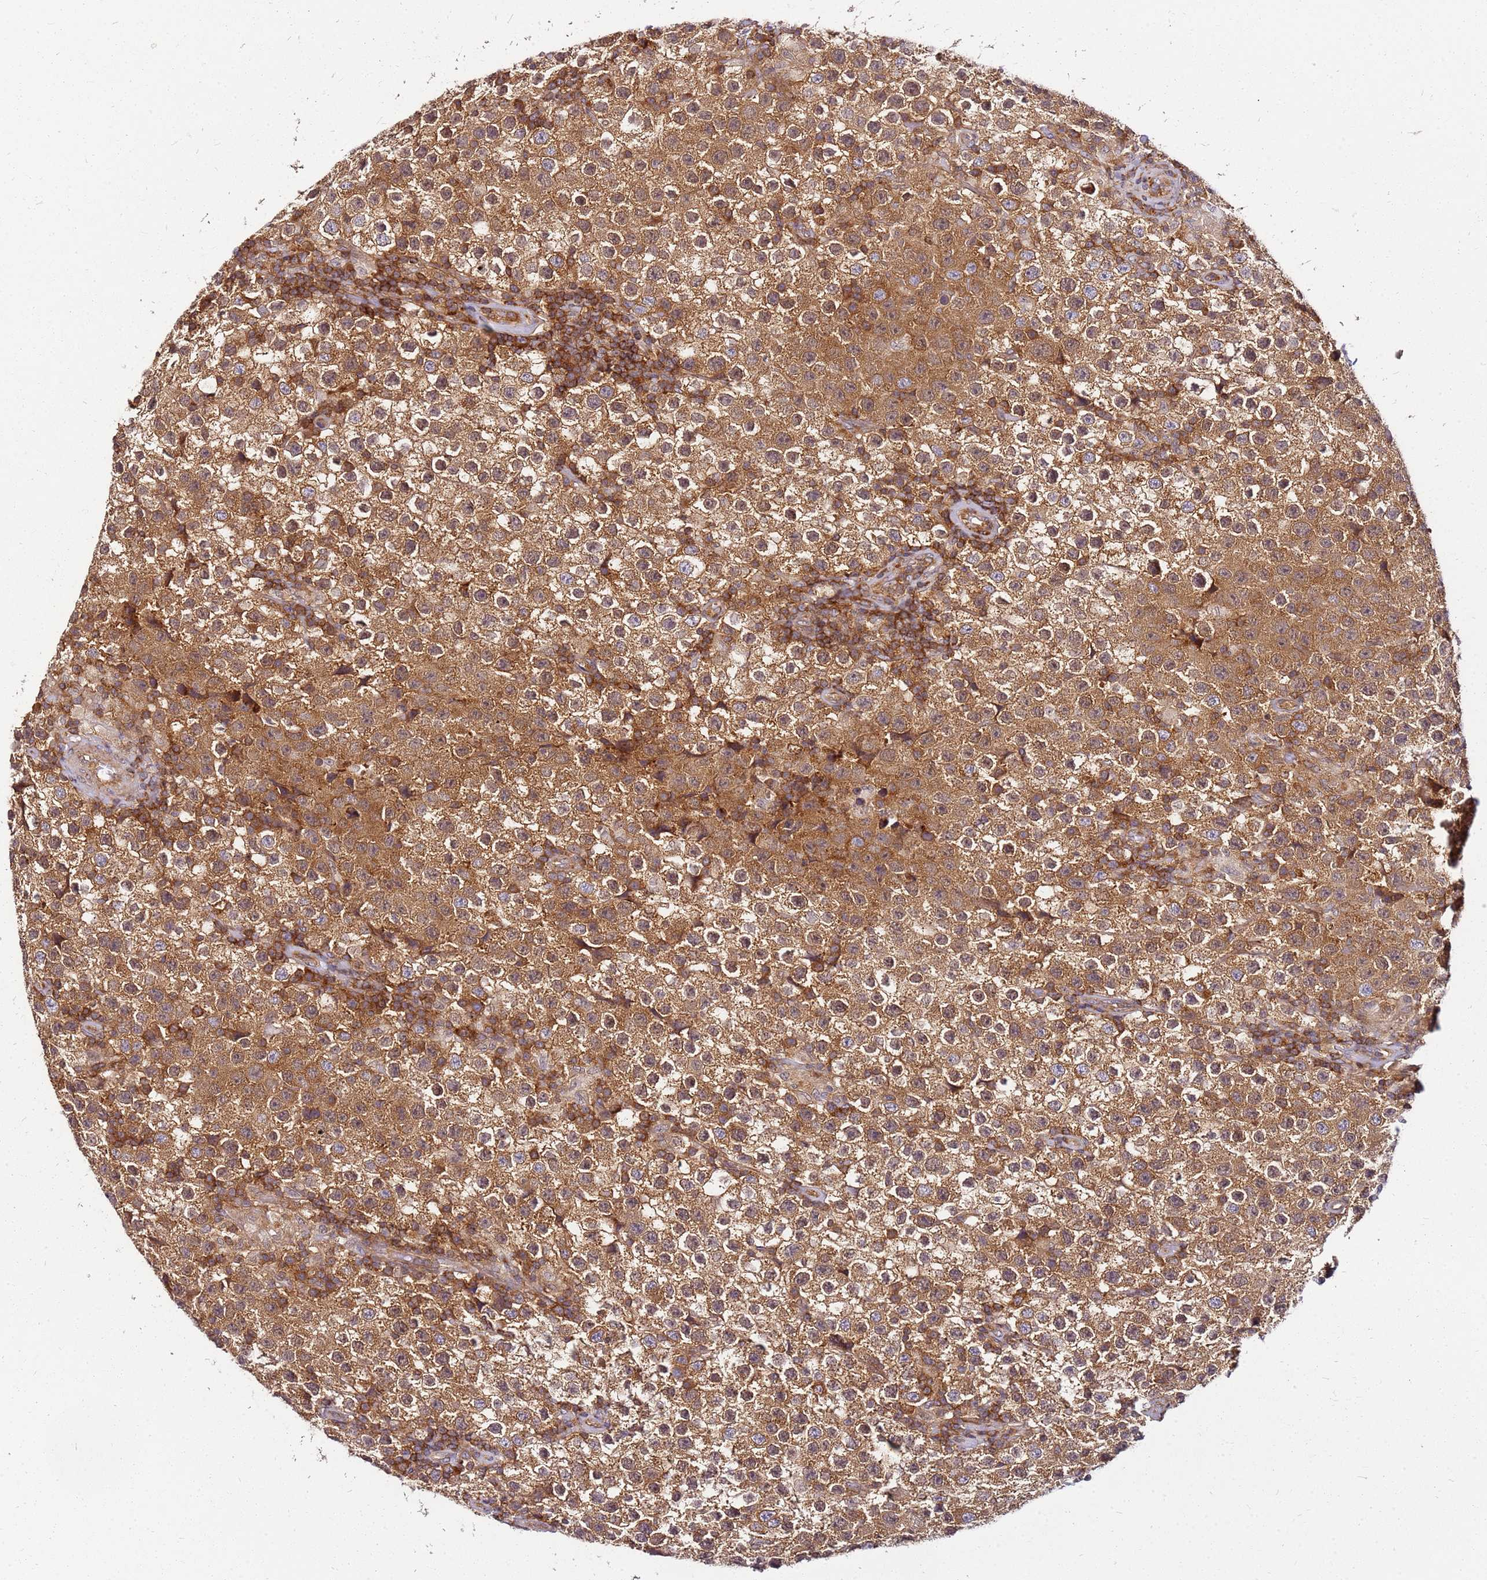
{"staining": {"intensity": "moderate", "quantity": ">75%", "location": "cytoplasmic/membranous"}, "tissue": "testis cancer", "cell_type": "Tumor cells", "image_type": "cancer", "snomed": [{"axis": "morphology", "description": "Seminoma, NOS"}, {"axis": "morphology", "description": "Carcinoma, Embryonal, NOS"}, {"axis": "topography", "description": "Testis"}], "caption": "Testis cancer stained with a brown dye displays moderate cytoplasmic/membranous positive positivity in about >75% of tumor cells.", "gene": "PIH1D1", "patient": {"sex": "male", "age": 41}}